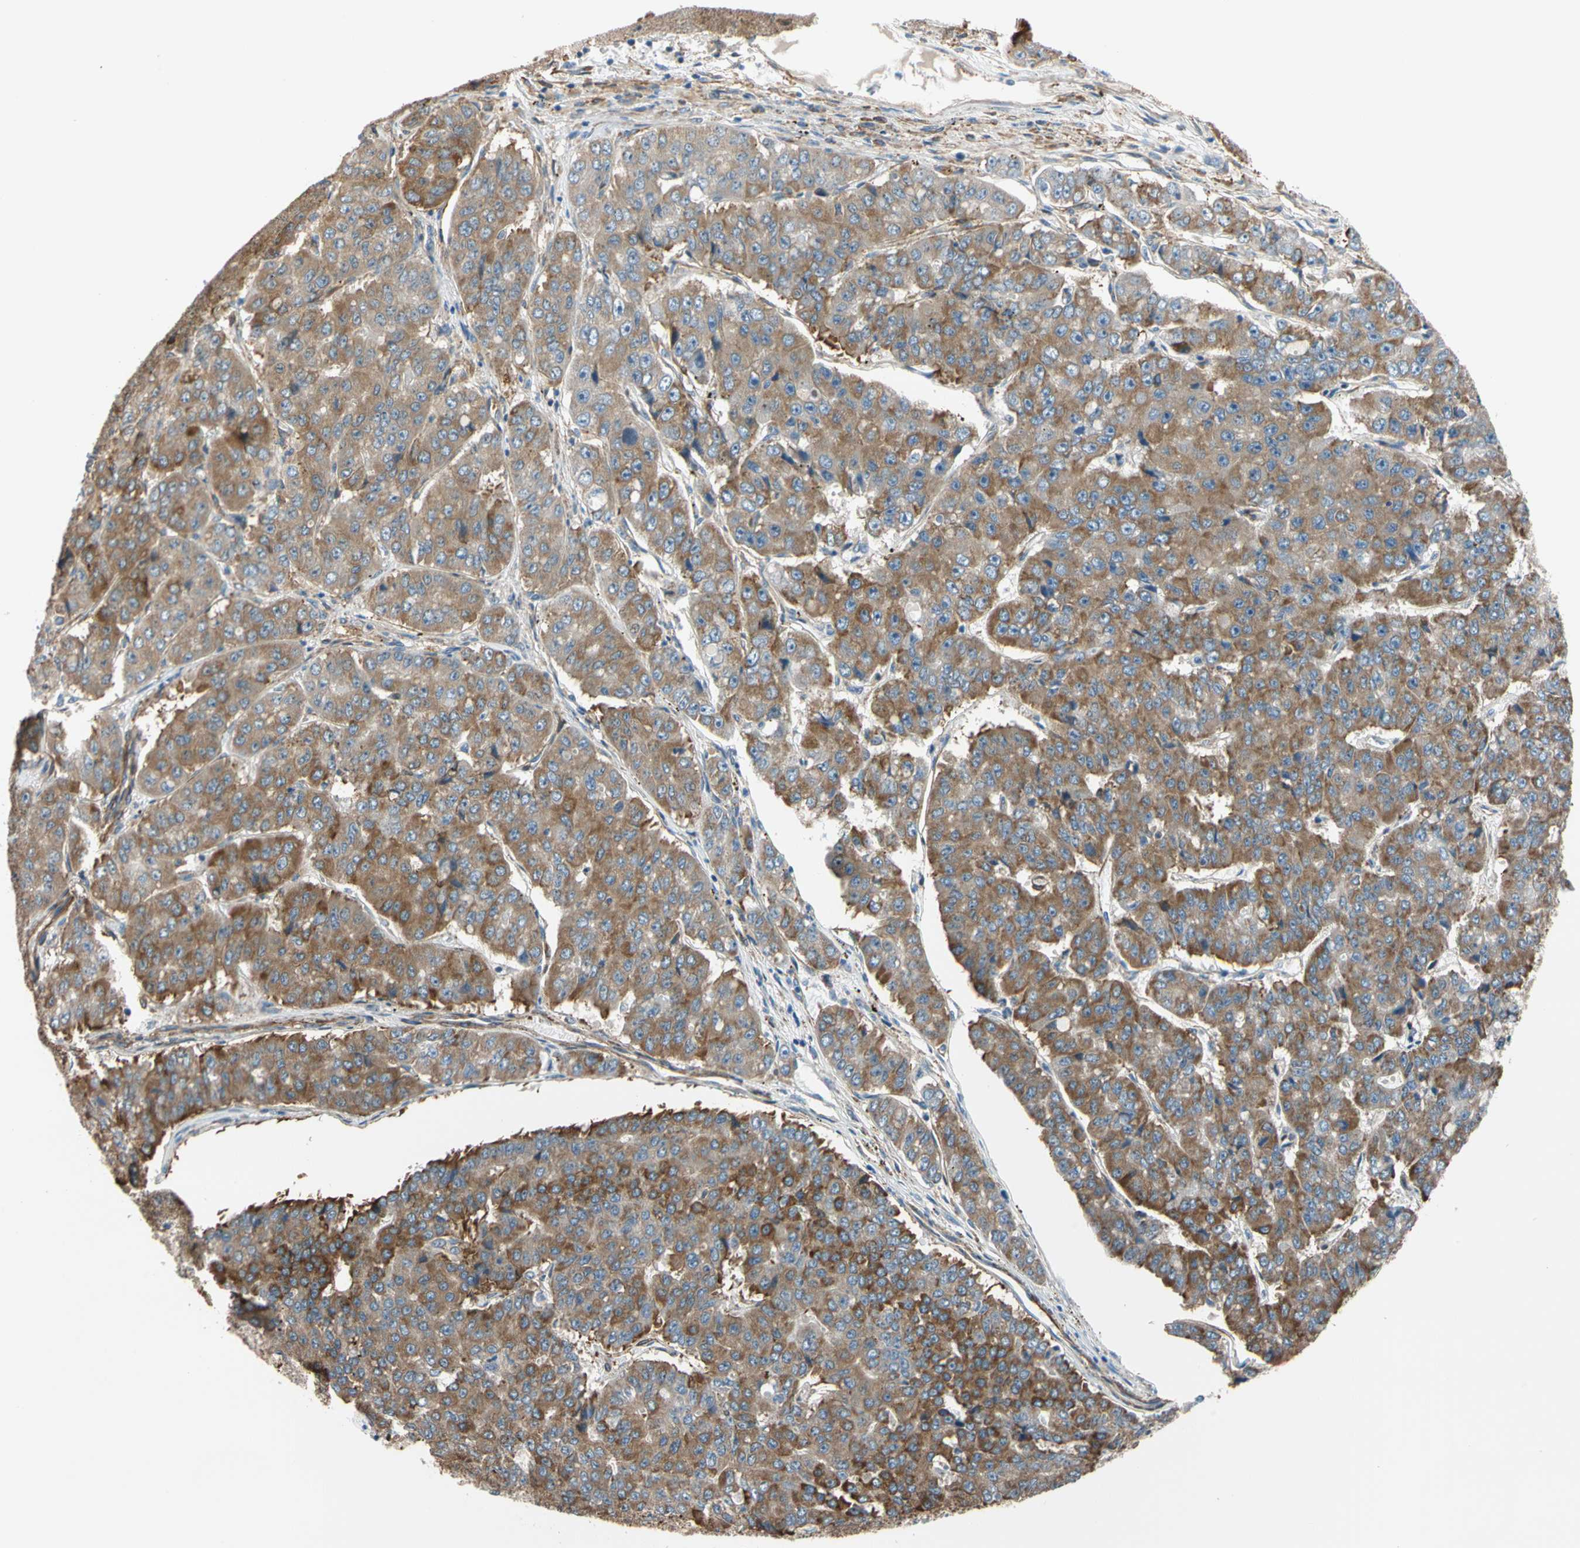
{"staining": {"intensity": "moderate", "quantity": ">75%", "location": "cytoplasmic/membranous"}, "tissue": "pancreatic cancer", "cell_type": "Tumor cells", "image_type": "cancer", "snomed": [{"axis": "morphology", "description": "Adenocarcinoma, NOS"}, {"axis": "topography", "description": "Pancreas"}], "caption": "Pancreatic cancer was stained to show a protein in brown. There is medium levels of moderate cytoplasmic/membranous staining in about >75% of tumor cells. The protein is shown in brown color, while the nuclei are stained blue.", "gene": "LIMK2", "patient": {"sex": "male", "age": 50}}